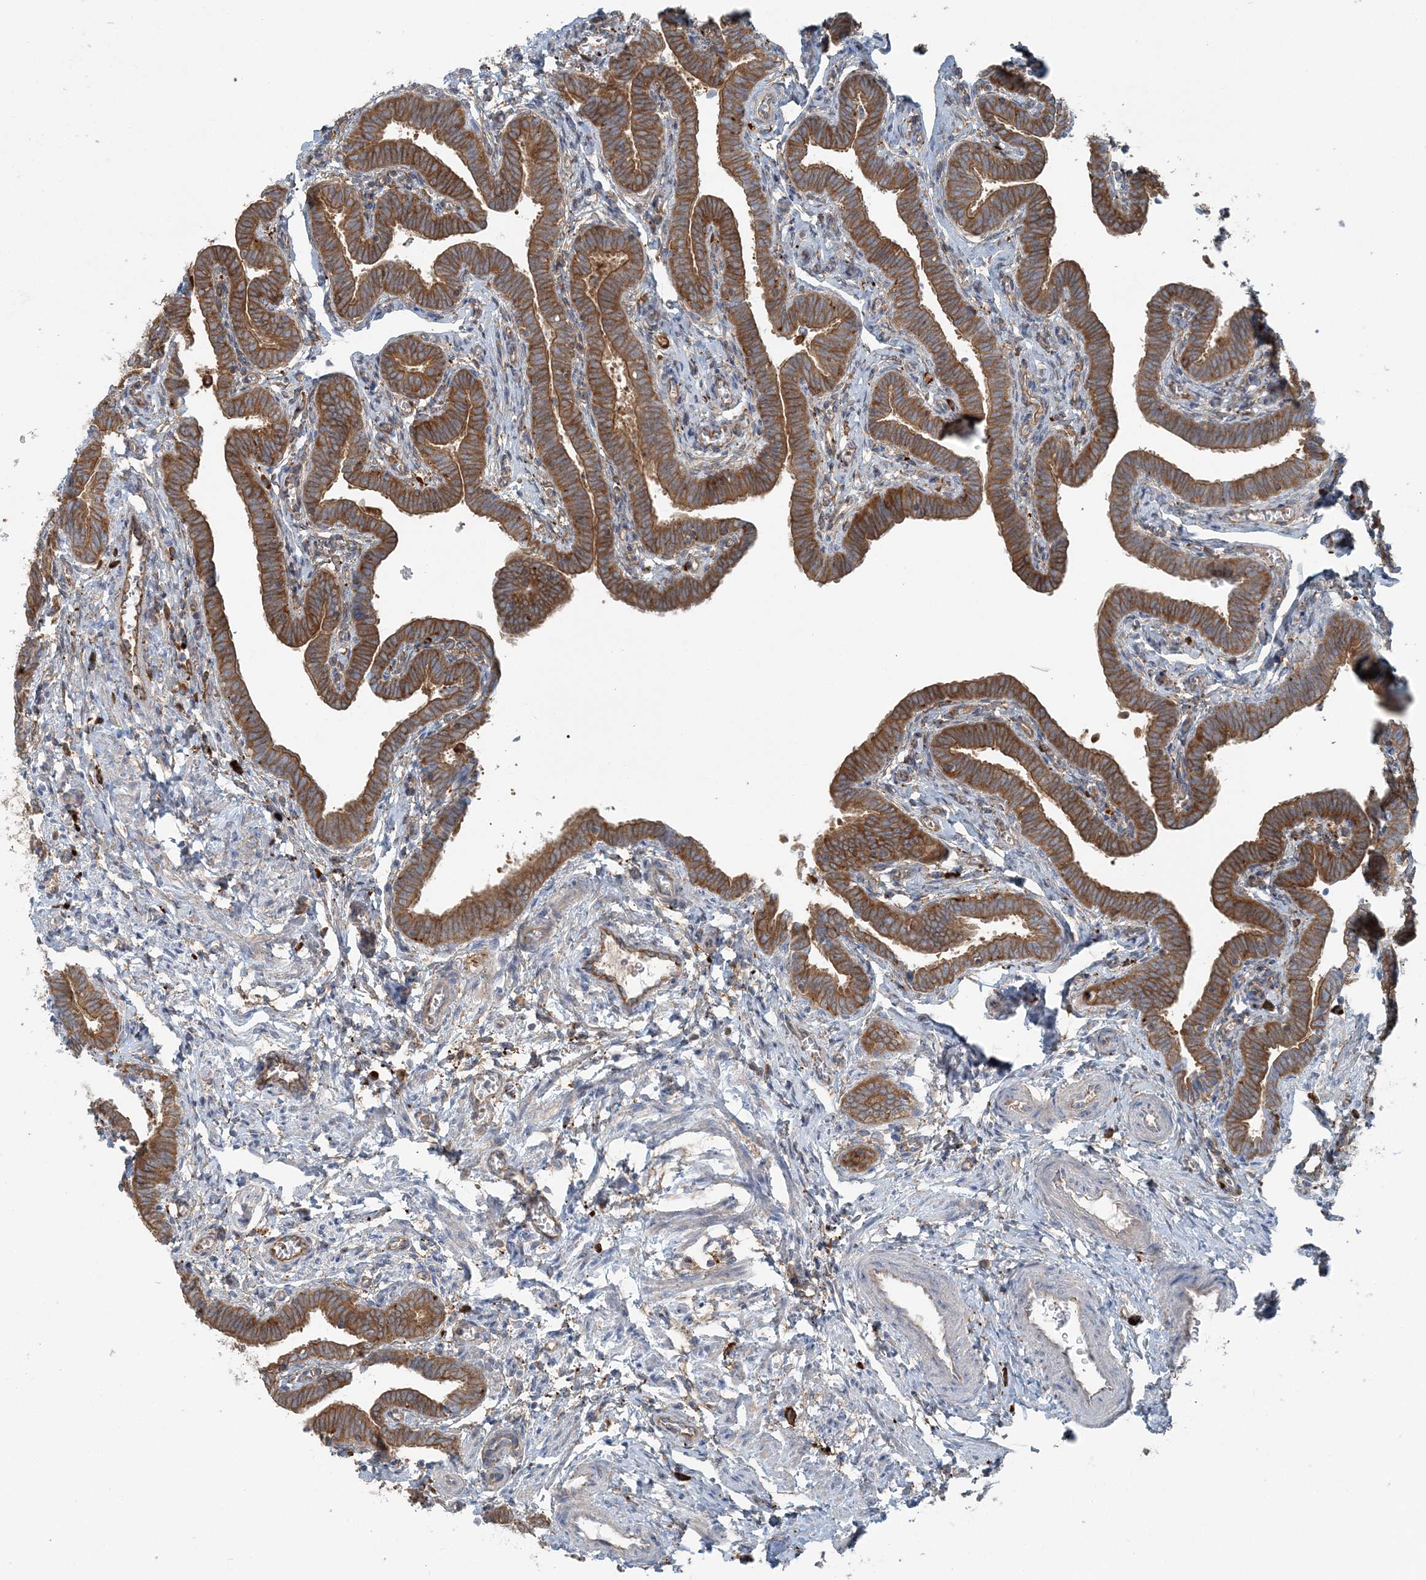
{"staining": {"intensity": "strong", "quantity": ">75%", "location": "cytoplasmic/membranous"}, "tissue": "fallopian tube", "cell_type": "Glandular cells", "image_type": "normal", "snomed": [{"axis": "morphology", "description": "Normal tissue, NOS"}, {"axis": "topography", "description": "Fallopian tube"}], "caption": "A micrograph of fallopian tube stained for a protein reveals strong cytoplasmic/membranous brown staining in glandular cells. Using DAB (3,3'-diaminobenzidine) (brown) and hematoxylin (blue) stains, captured at high magnification using brightfield microscopy.", "gene": "SNX2", "patient": {"sex": "female", "age": 36}}